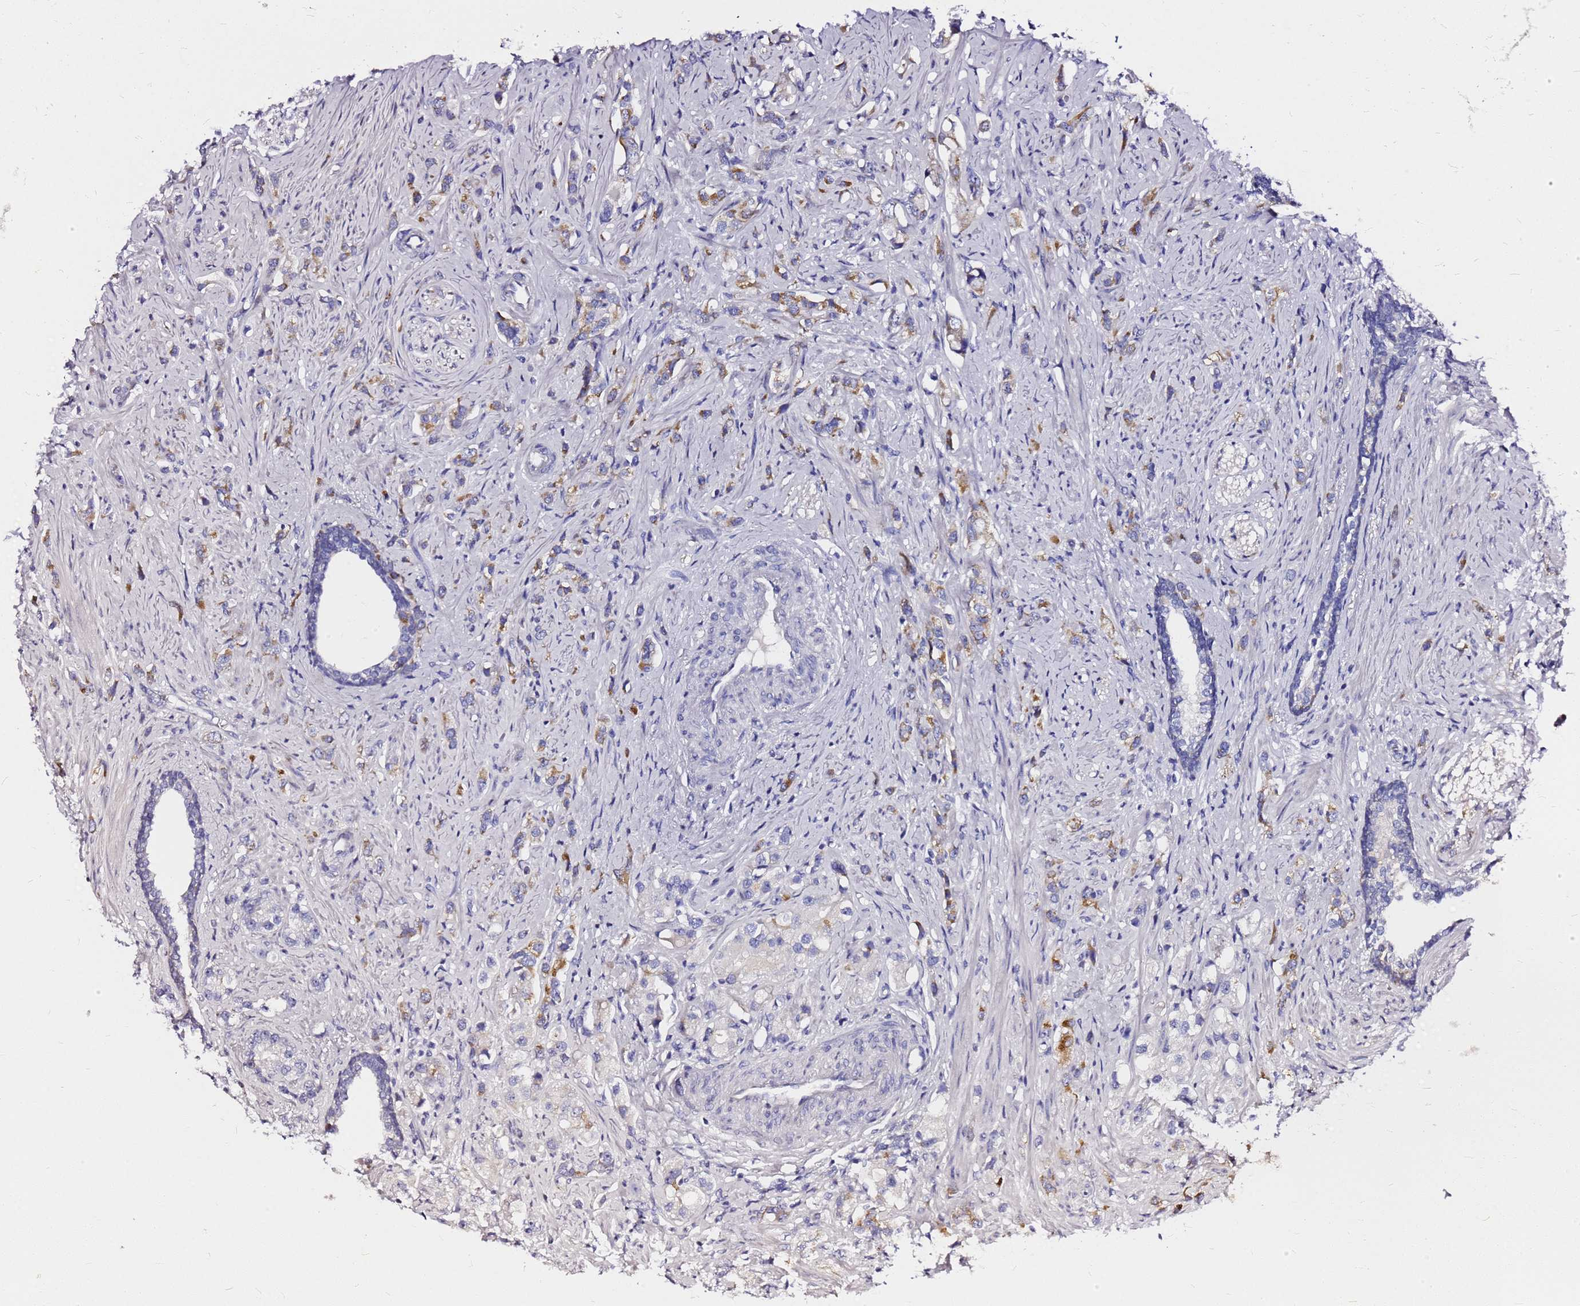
{"staining": {"intensity": "moderate", "quantity": "<25%", "location": "cytoplasmic/membranous"}, "tissue": "prostate cancer", "cell_type": "Tumor cells", "image_type": "cancer", "snomed": [{"axis": "morphology", "description": "Adenocarcinoma, High grade"}, {"axis": "topography", "description": "Prostate"}], "caption": "An immunohistochemistry (IHC) image of tumor tissue is shown. Protein staining in brown labels moderate cytoplasmic/membranous positivity in prostate cancer (adenocarcinoma (high-grade)) within tumor cells.", "gene": "OR52E2", "patient": {"sex": "male", "age": 63}}